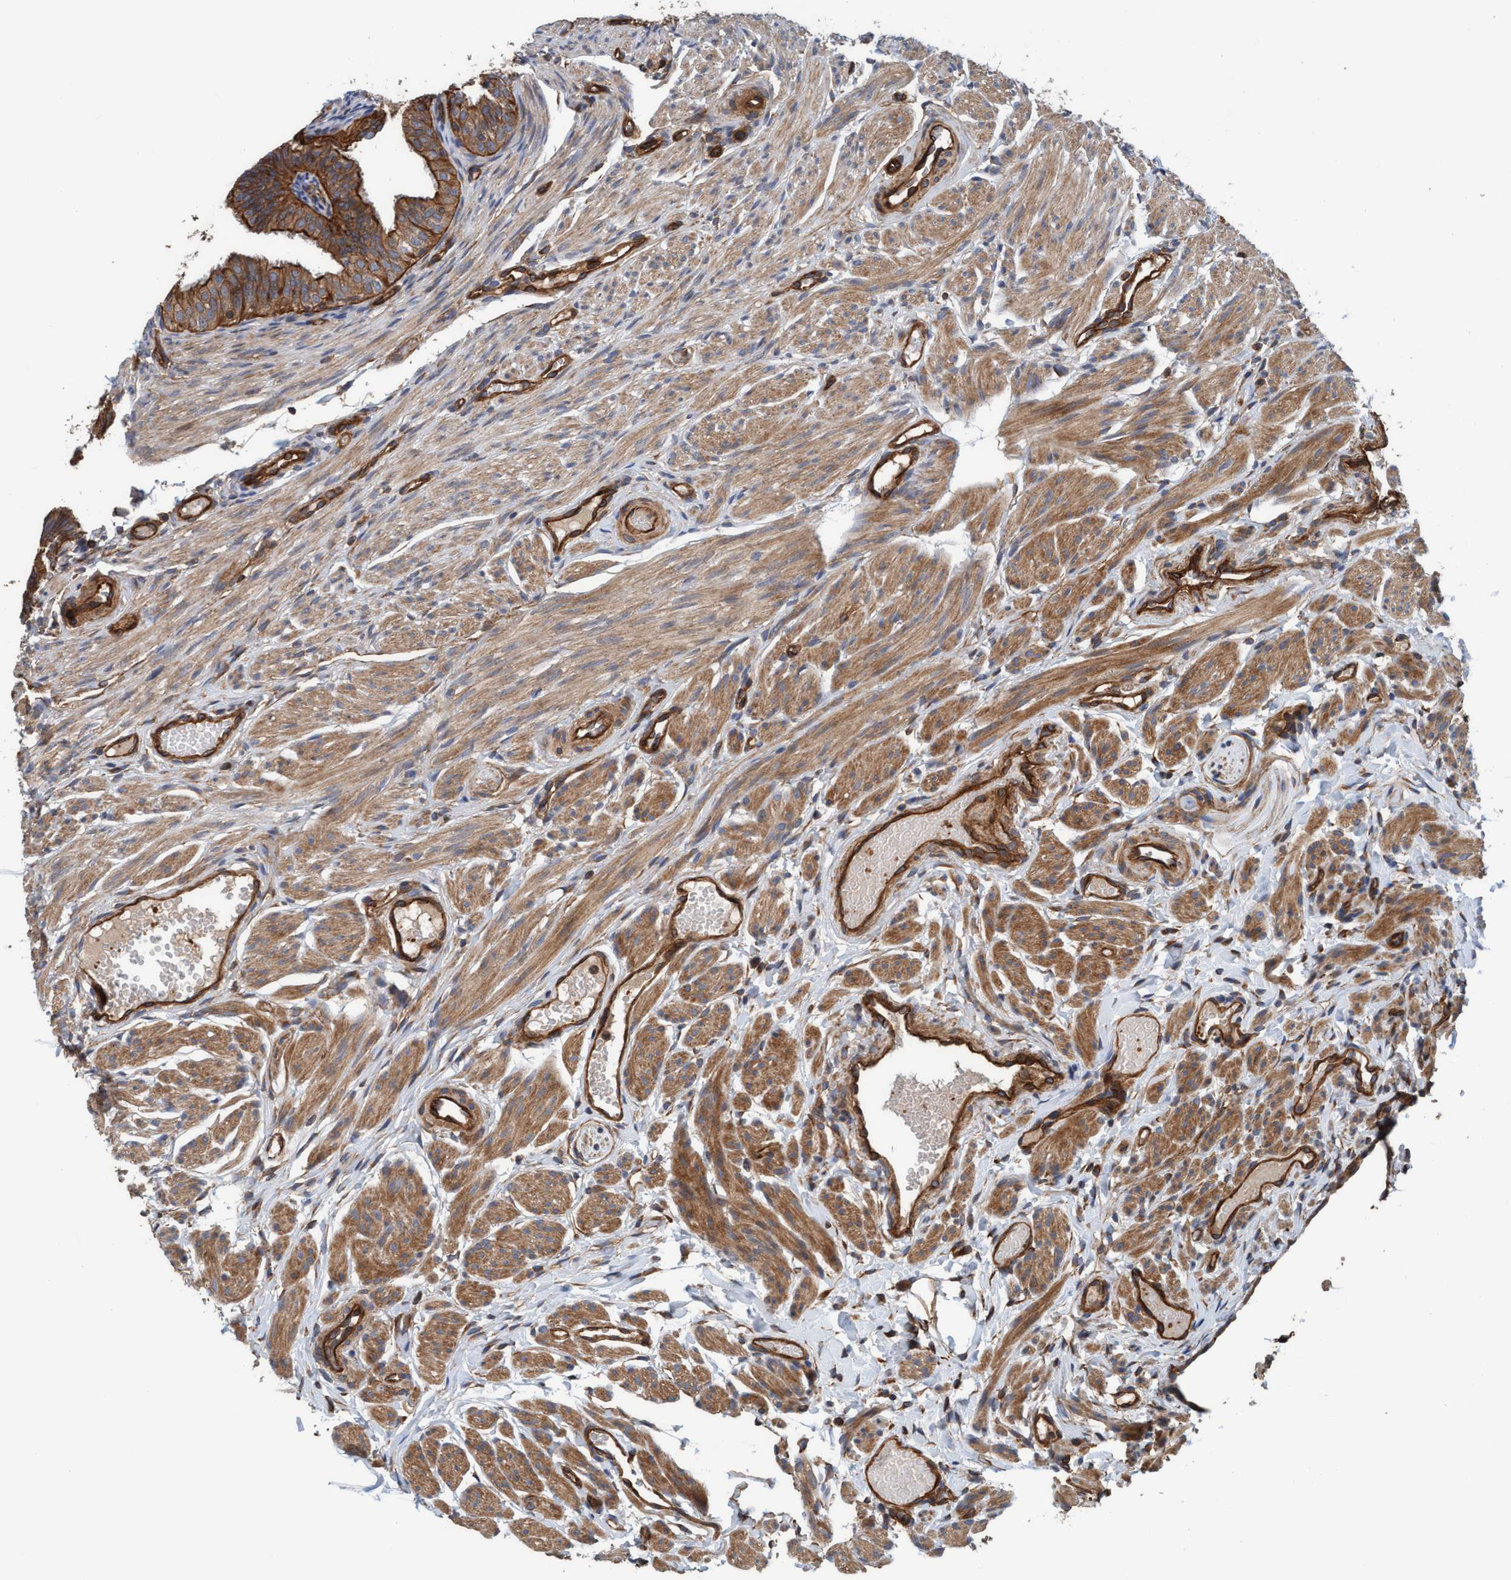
{"staining": {"intensity": "moderate", "quantity": ">75%", "location": "cytoplasmic/membranous"}, "tissue": "fallopian tube", "cell_type": "Glandular cells", "image_type": "normal", "snomed": [{"axis": "morphology", "description": "Normal tissue, NOS"}, {"axis": "topography", "description": "Fallopian tube"}], "caption": "Protein expression by immunohistochemistry (IHC) shows moderate cytoplasmic/membranous positivity in about >75% of glandular cells in unremarkable fallopian tube.", "gene": "STXBP4", "patient": {"sex": "female", "age": 35}}